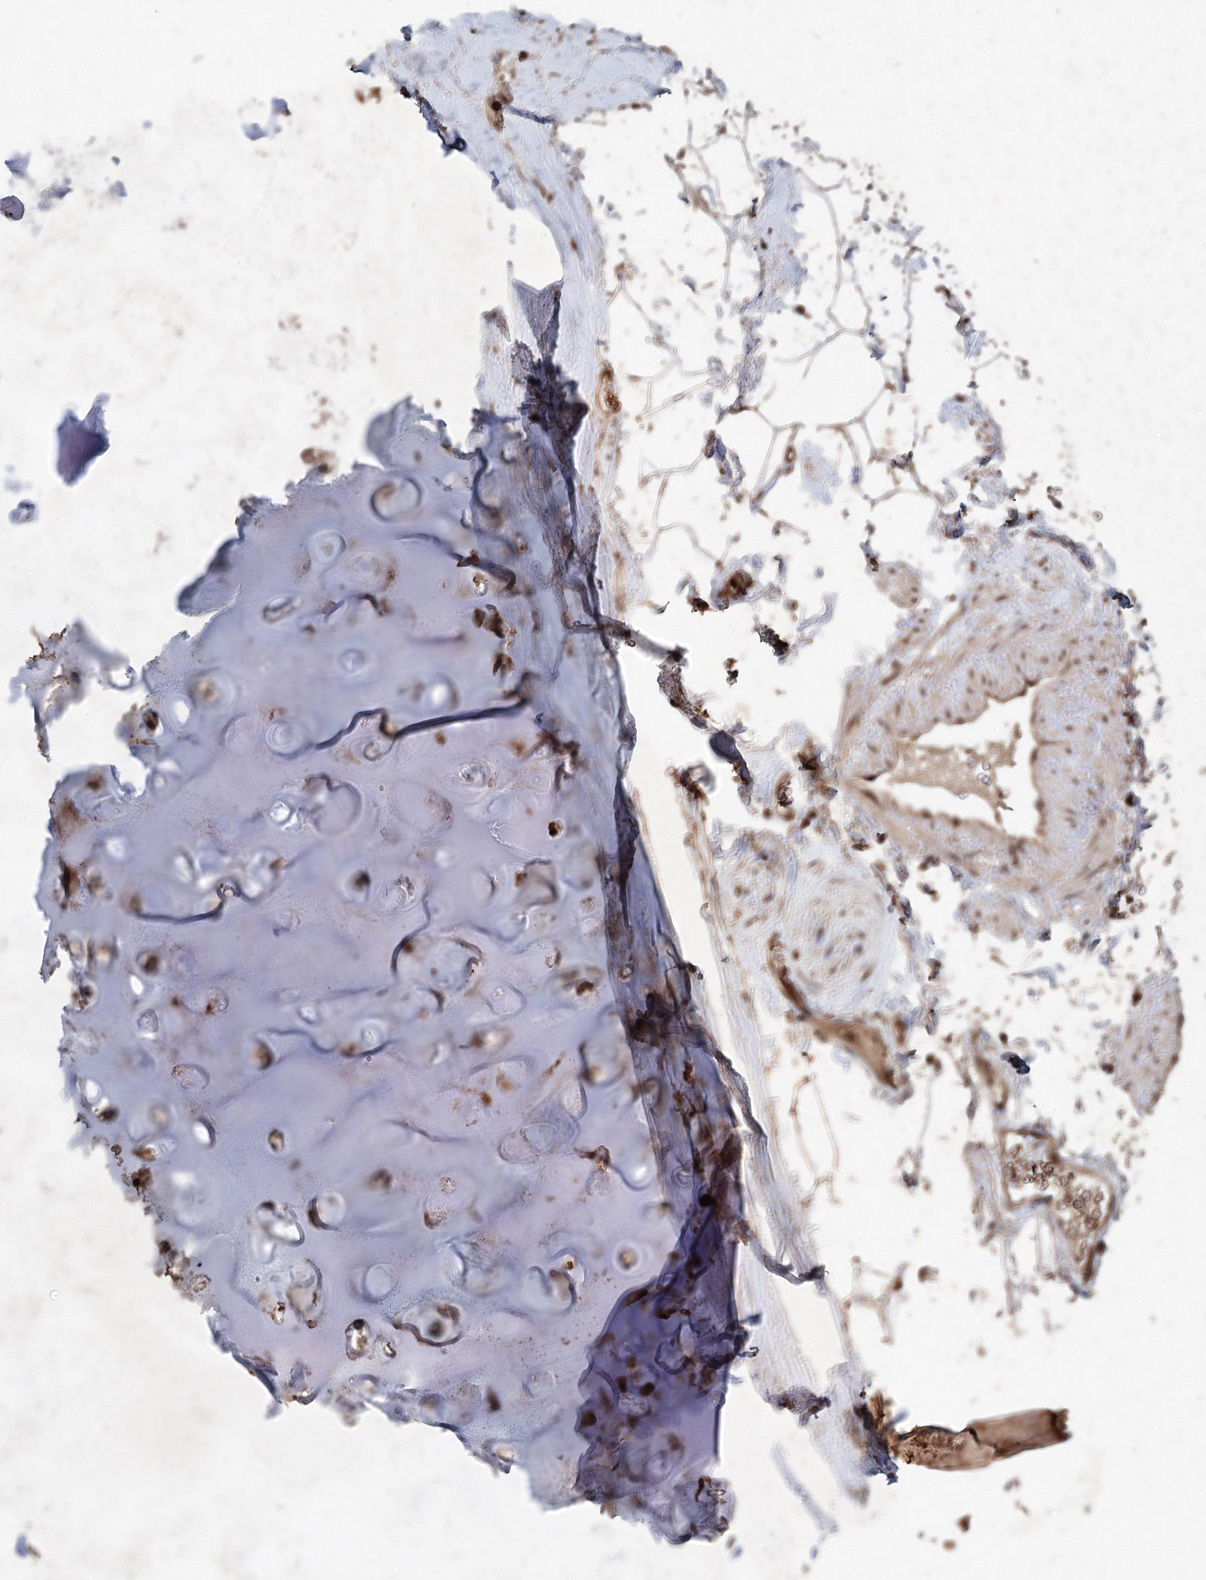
{"staining": {"intensity": "moderate", "quantity": ">75%", "location": "nuclear"}, "tissue": "adipose tissue", "cell_type": "Adipocytes", "image_type": "normal", "snomed": [{"axis": "morphology", "description": "Normal tissue, NOS"}, {"axis": "topography", "description": "Cartilage tissue"}, {"axis": "topography", "description": "Bronchus"}], "caption": "The histopathology image exhibits staining of benign adipose tissue, revealing moderate nuclear protein staining (brown color) within adipocytes.", "gene": "FBXO7", "patient": {"sex": "female", "age": 73}}